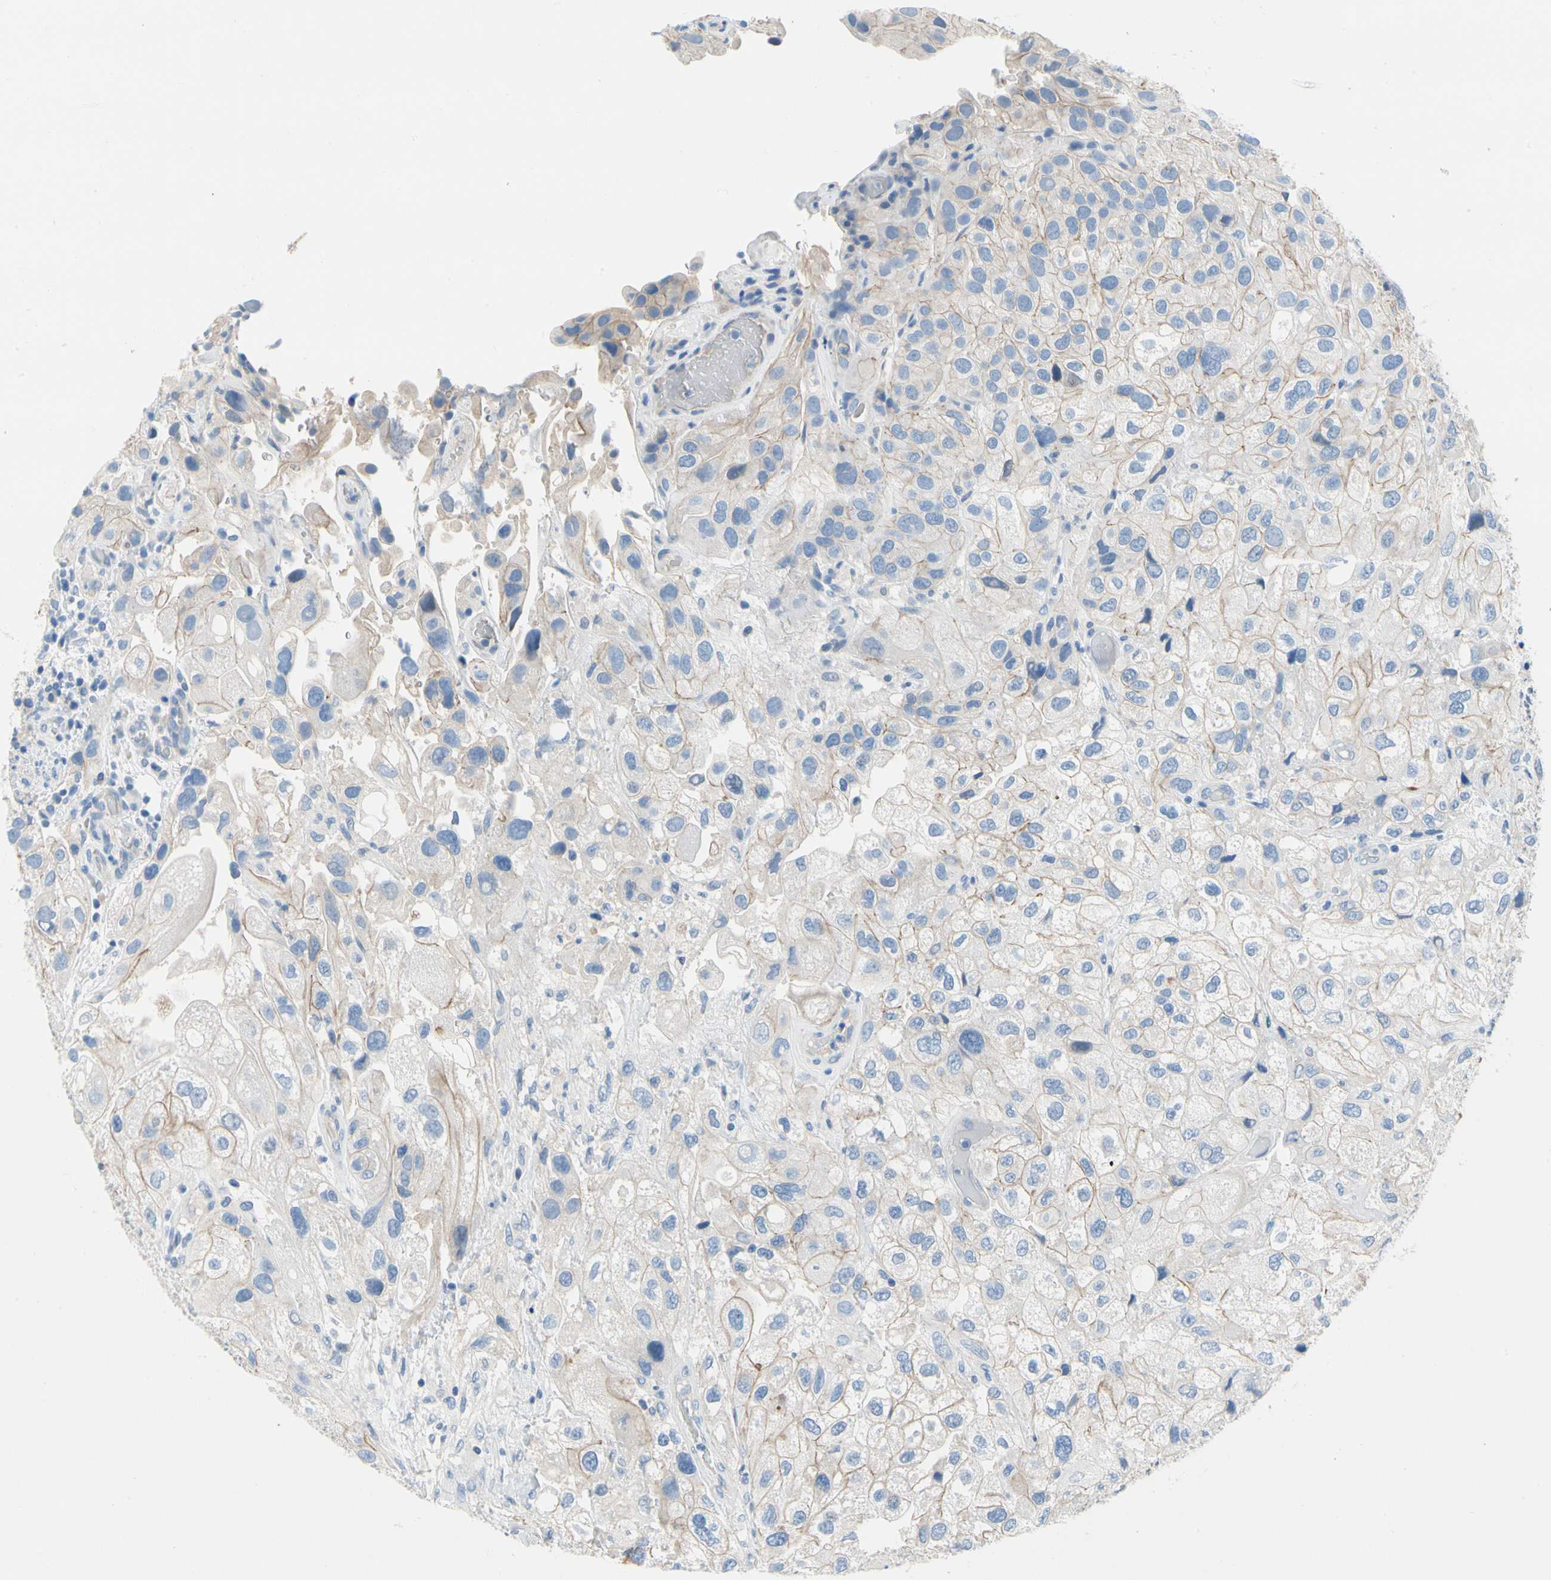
{"staining": {"intensity": "weak", "quantity": "25%-75%", "location": "cytoplasmic/membranous"}, "tissue": "urothelial cancer", "cell_type": "Tumor cells", "image_type": "cancer", "snomed": [{"axis": "morphology", "description": "Urothelial carcinoma, High grade"}, {"axis": "topography", "description": "Urinary bladder"}], "caption": "Human urothelial cancer stained with a brown dye reveals weak cytoplasmic/membranous positive expression in approximately 25%-75% of tumor cells.", "gene": "CA14", "patient": {"sex": "female", "age": 64}}